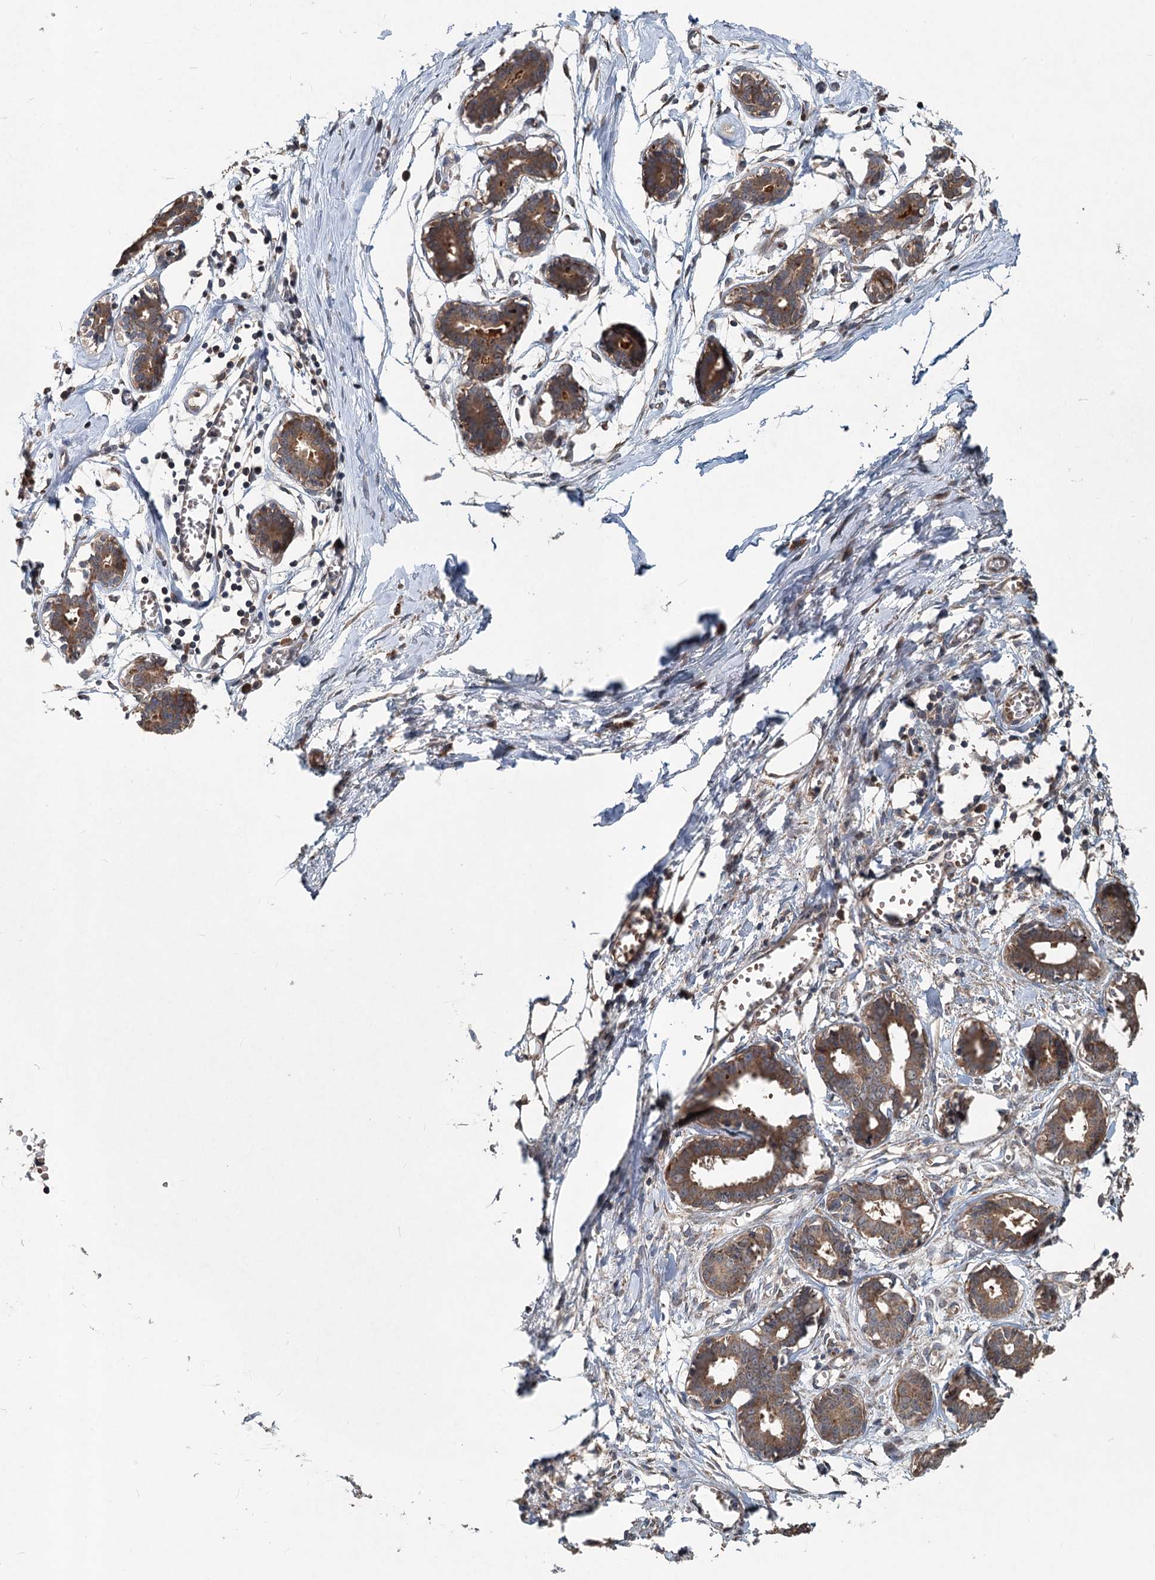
{"staining": {"intensity": "weak", "quantity": ">75%", "location": "cytoplasmic/membranous"}, "tissue": "breast", "cell_type": "Adipocytes", "image_type": "normal", "snomed": [{"axis": "morphology", "description": "Normal tissue, NOS"}, {"axis": "topography", "description": "Breast"}], "caption": "Weak cytoplasmic/membranous protein positivity is identified in approximately >75% of adipocytes in breast.", "gene": "OTUB1", "patient": {"sex": "female", "age": 27}}